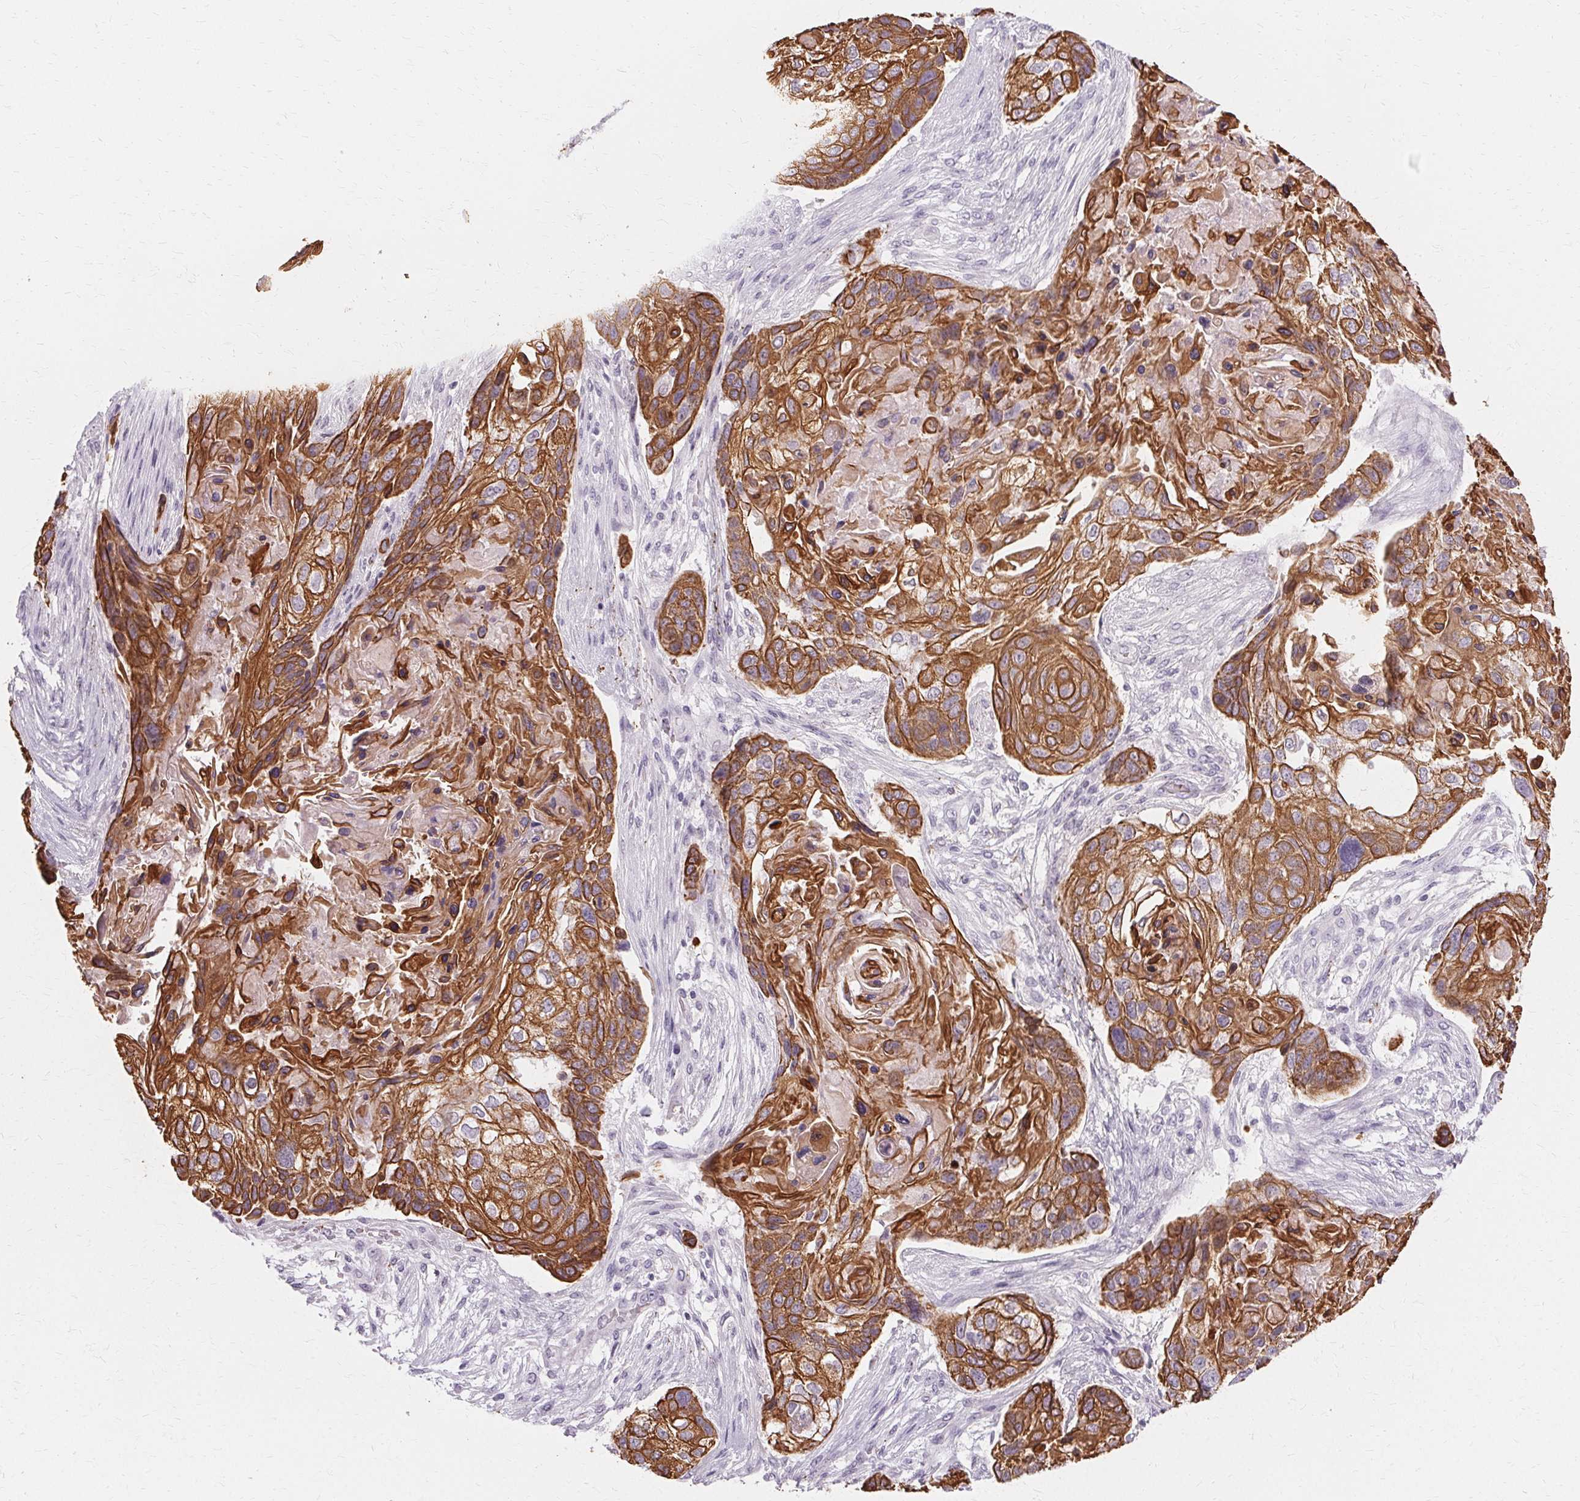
{"staining": {"intensity": "moderate", "quantity": ">75%", "location": "cytoplasmic/membranous"}, "tissue": "lung cancer", "cell_type": "Tumor cells", "image_type": "cancer", "snomed": [{"axis": "morphology", "description": "Squamous cell carcinoma, NOS"}, {"axis": "topography", "description": "Lung"}], "caption": "Protein staining by immunohistochemistry displays moderate cytoplasmic/membranous positivity in about >75% of tumor cells in lung cancer (squamous cell carcinoma). (Brightfield microscopy of DAB IHC at high magnification).", "gene": "KRT6C", "patient": {"sex": "male", "age": 69}}